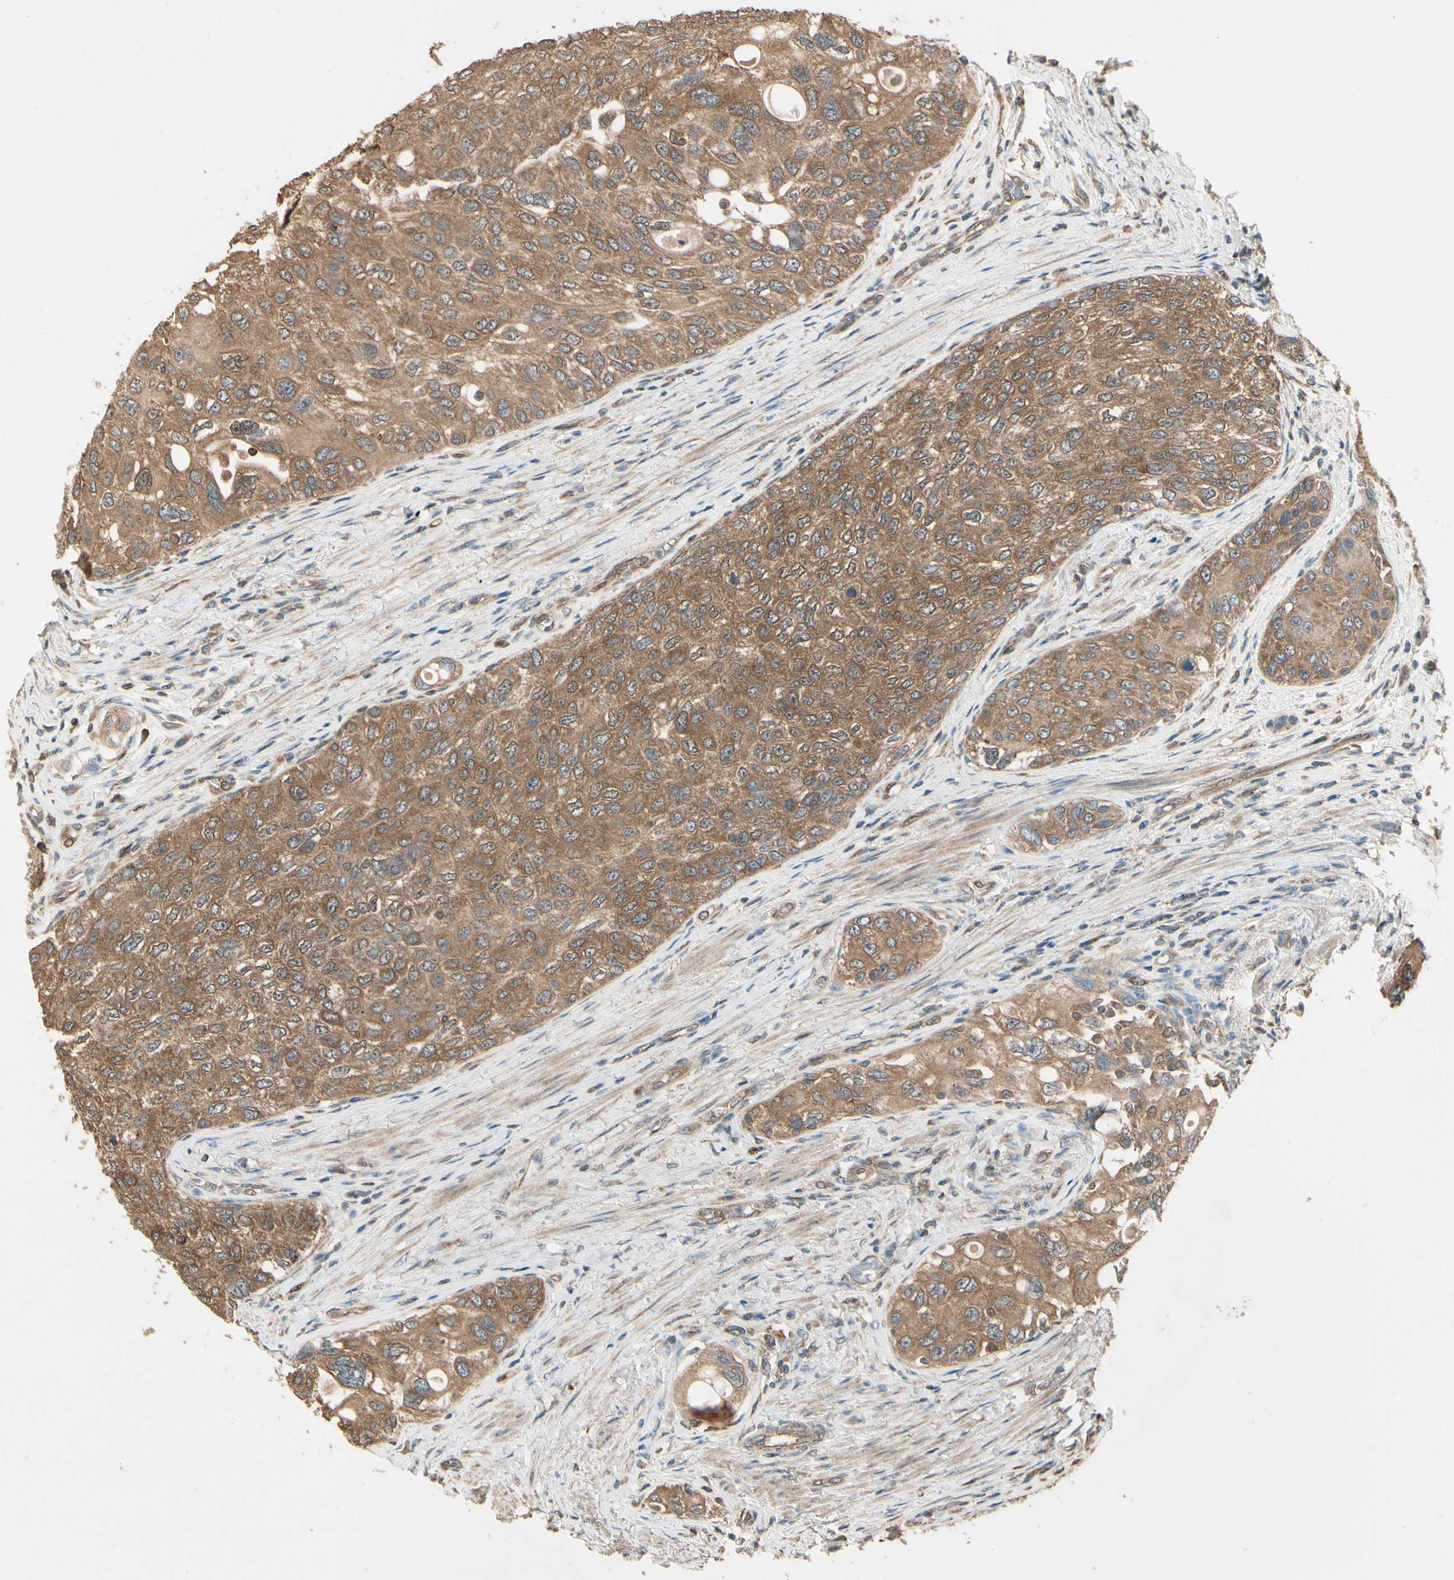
{"staining": {"intensity": "moderate", "quantity": ">75%", "location": "cytoplasmic/membranous"}, "tissue": "urothelial cancer", "cell_type": "Tumor cells", "image_type": "cancer", "snomed": [{"axis": "morphology", "description": "Urothelial carcinoma, High grade"}, {"axis": "topography", "description": "Urinary bladder"}], "caption": "Urothelial carcinoma (high-grade) stained with immunohistochemistry (IHC) demonstrates moderate cytoplasmic/membranous staining in approximately >75% of tumor cells.", "gene": "CCT7", "patient": {"sex": "female", "age": 56}}